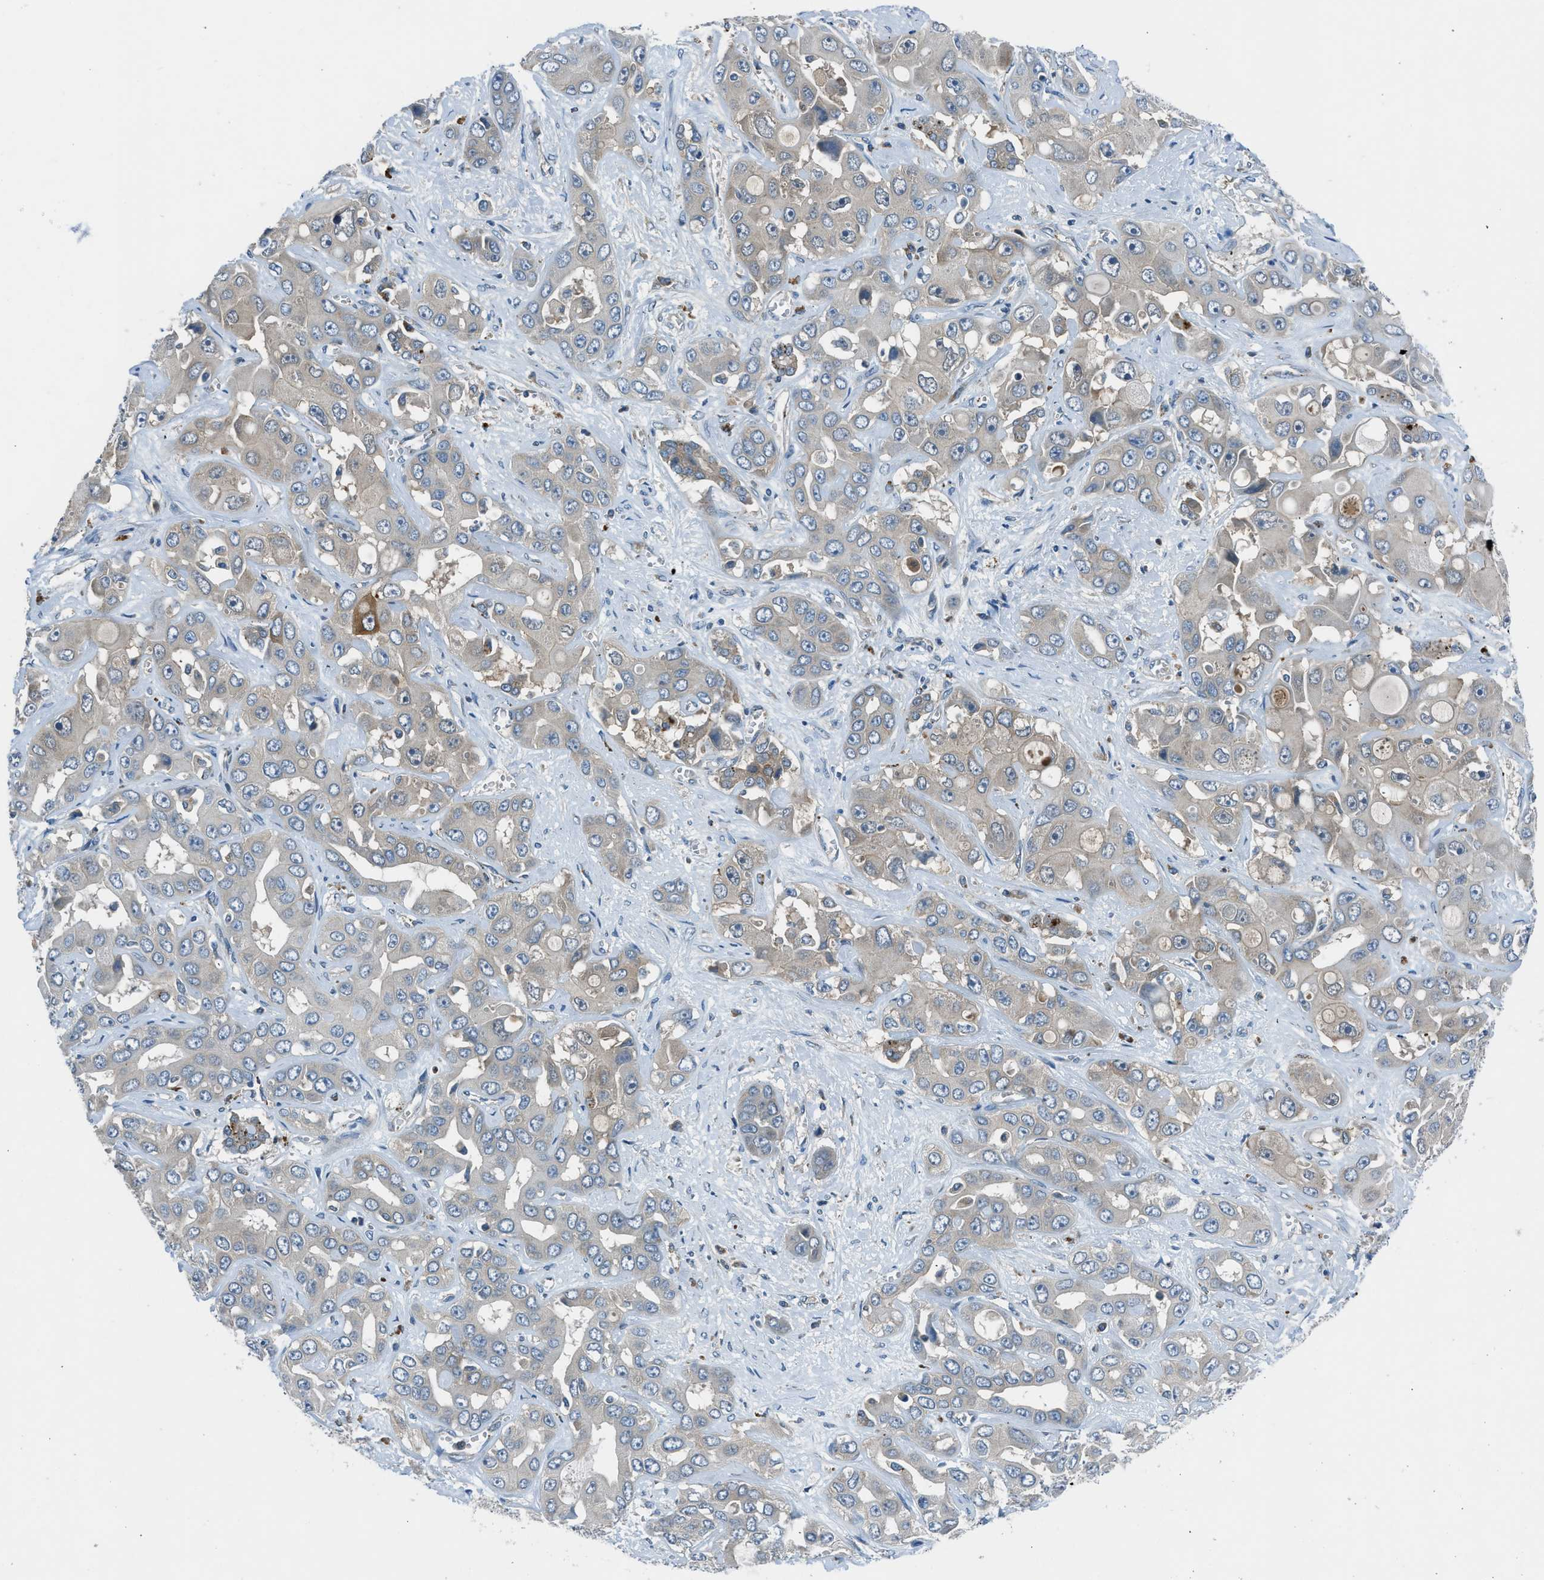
{"staining": {"intensity": "weak", "quantity": "<25%", "location": "cytoplasmic/membranous"}, "tissue": "liver cancer", "cell_type": "Tumor cells", "image_type": "cancer", "snomed": [{"axis": "morphology", "description": "Cholangiocarcinoma"}, {"axis": "topography", "description": "Liver"}], "caption": "Tumor cells are negative for brown protein staining in cholangiocarcinoma (liver). (Stains: DAB immunohistochemistry with hematoxylin counter stain, Microscopy: brightfield microscopy at high magnification).", "gene": "BMP1", "patient": {"sex": "female", "age": 52}}